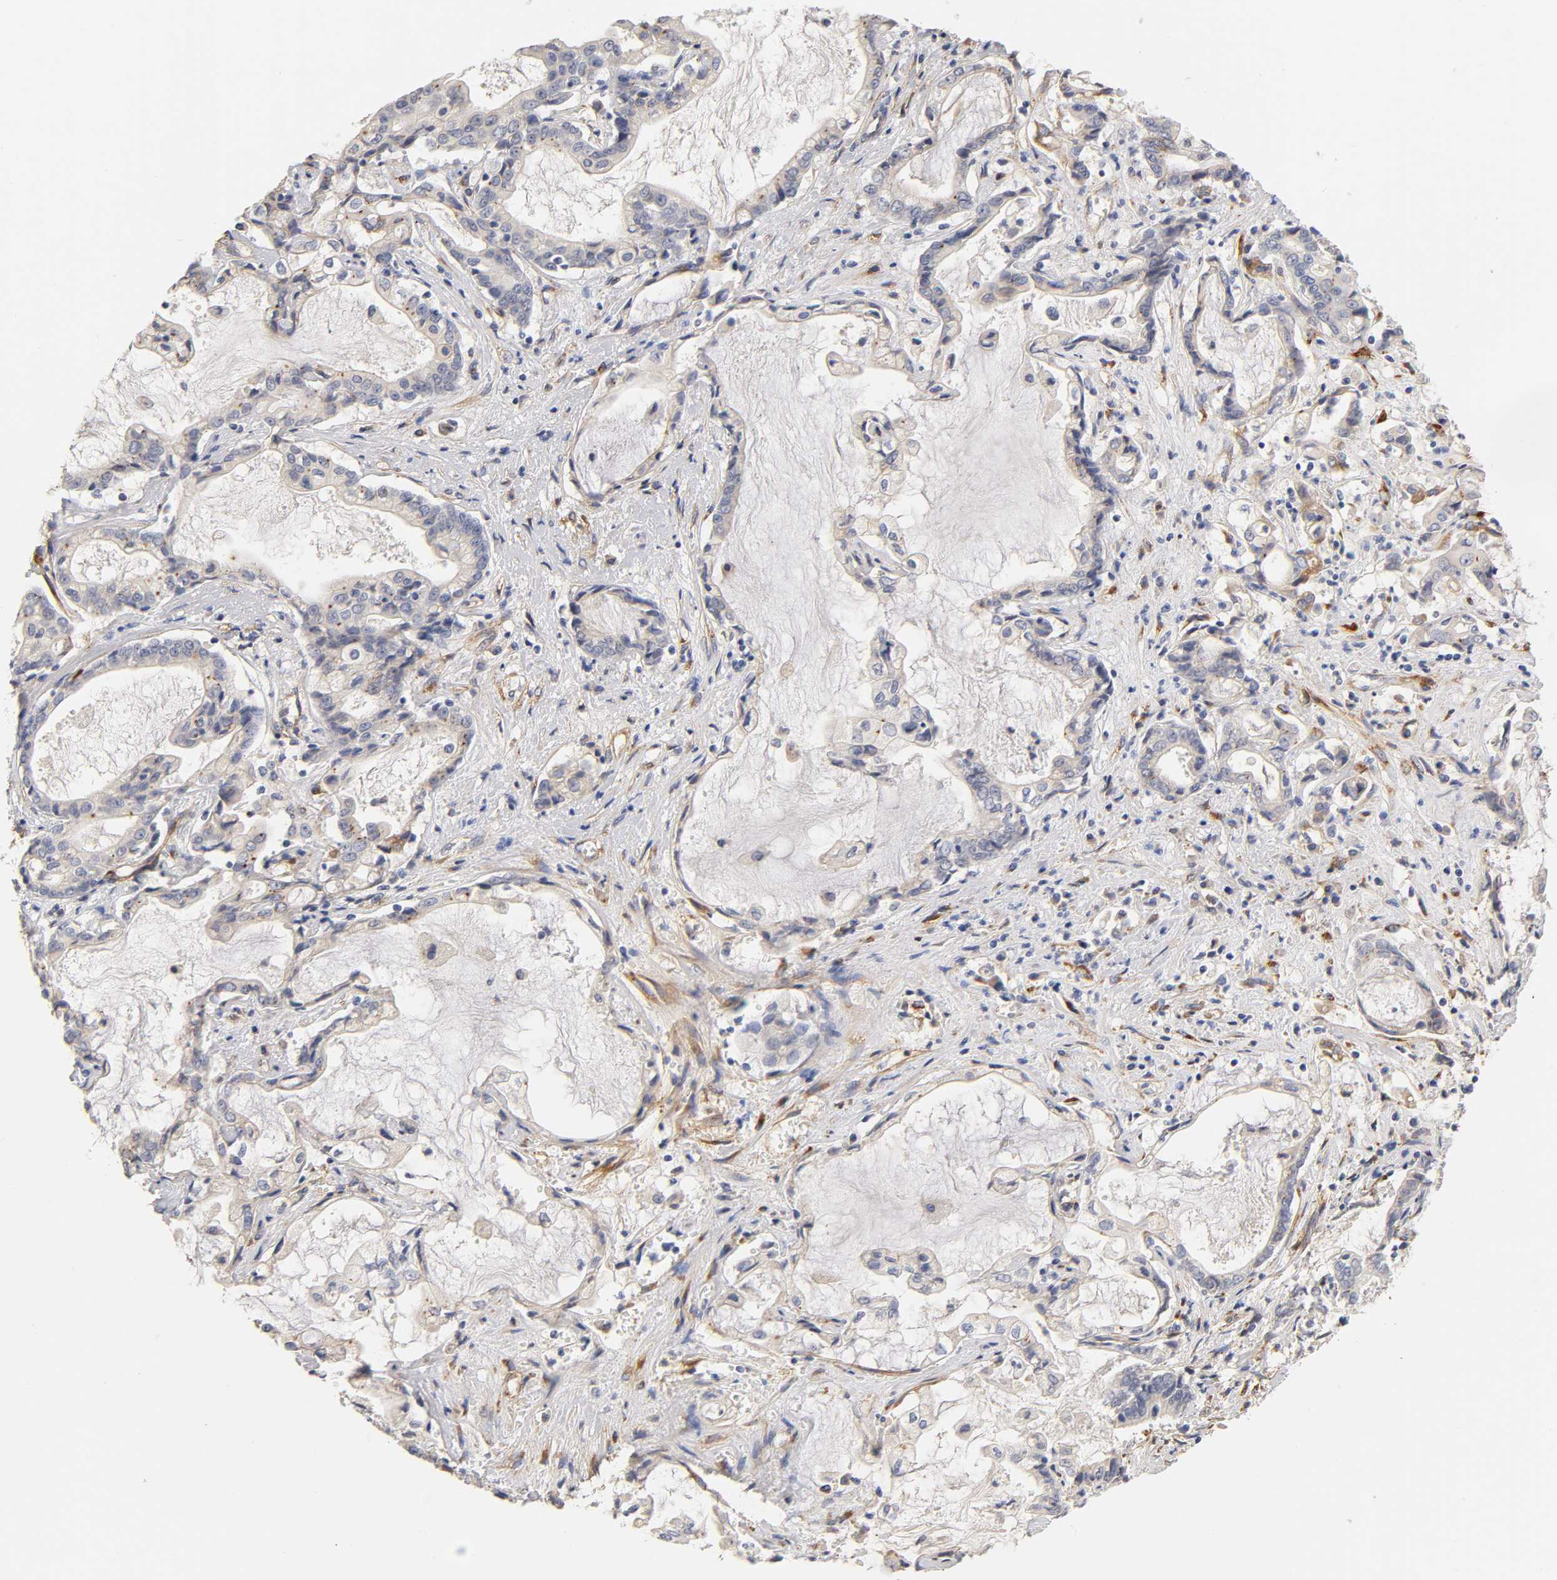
{"staining": {"intensity": "negative", "quantity": "none", "location": "none"}, "tissue": "liver cancer", "cell_type": "Tumor cells", "image_type": "cancer", "snomed": [{"axis": "morphology", "description": "Cholangiocarcinoma"}, {"axis": "topography", "description": "Liver"}], "caption": "IHC image of neoplastic tissue: human liver cancer stained with DAB (3,3'-diaminobenzidine) exhibits no significant protein expression in tumor cells.", "gene": "LAMB1", "patient": {"sex": "male", "age": 57}}